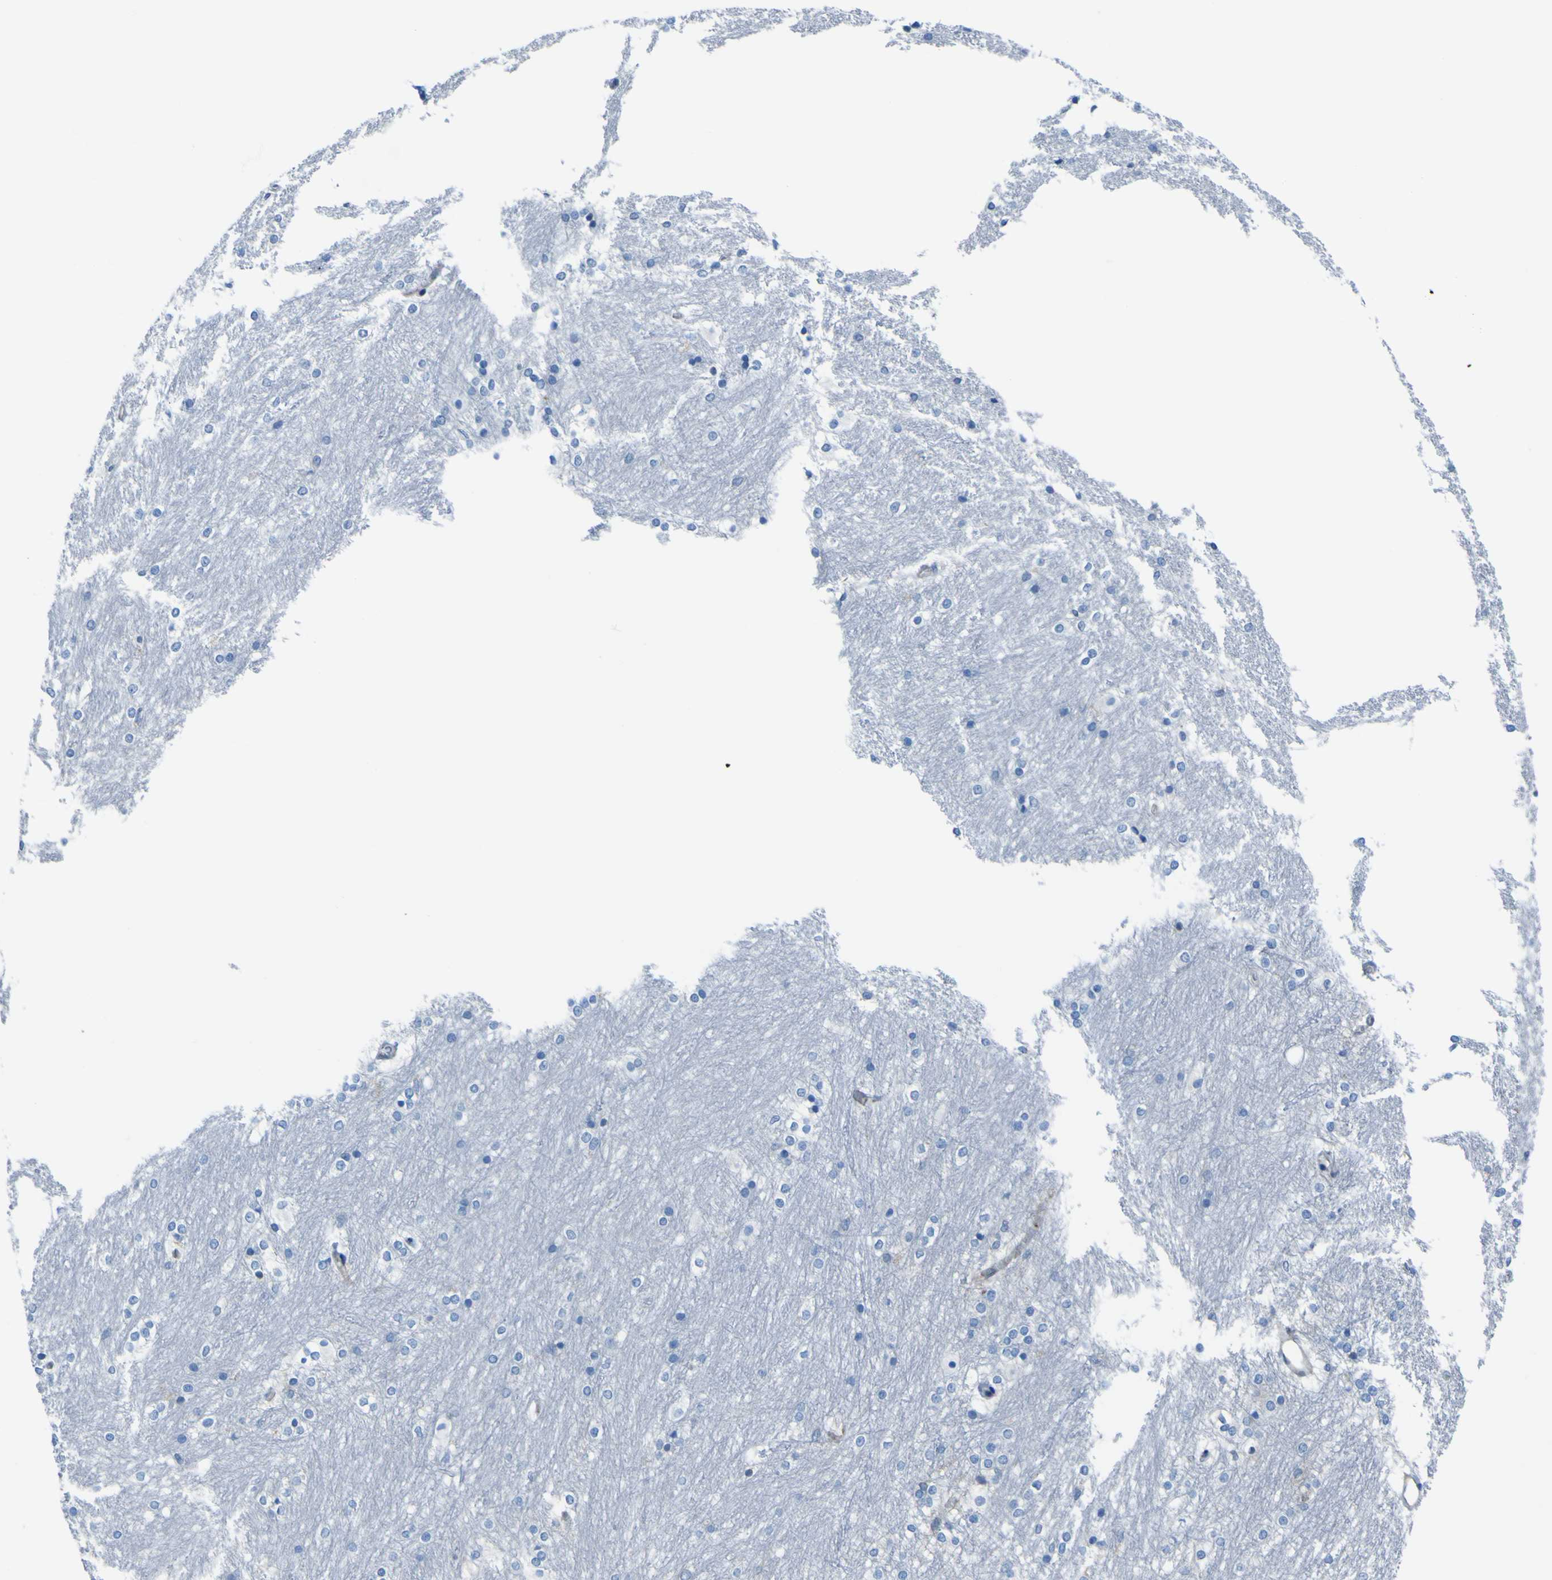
{"staining": {"intensity": "negative", "quantity": "none", "location": "none"}, "tissue": "caudate", "cell_type": "Glial cells", "image_type": "normal", "snomed": [{"axis": "morphology", "description": "Normal tissue, NOS"}, {"axis": "topography", "description": "Lateral ventricle wall"}], "caption": "IHC micrograph of normal human caudate stained for a protein (brown), which reveals no expression in glial cells. The staining was performed using DAB (3,3'-diaminobenzidine) to visualize the protein expression in brown, while the nuclei were stained in blue with hematoxylin (Magnification: 20x).", "gene": "STIM1", "patient": {"sex": "female", "age": 19}}